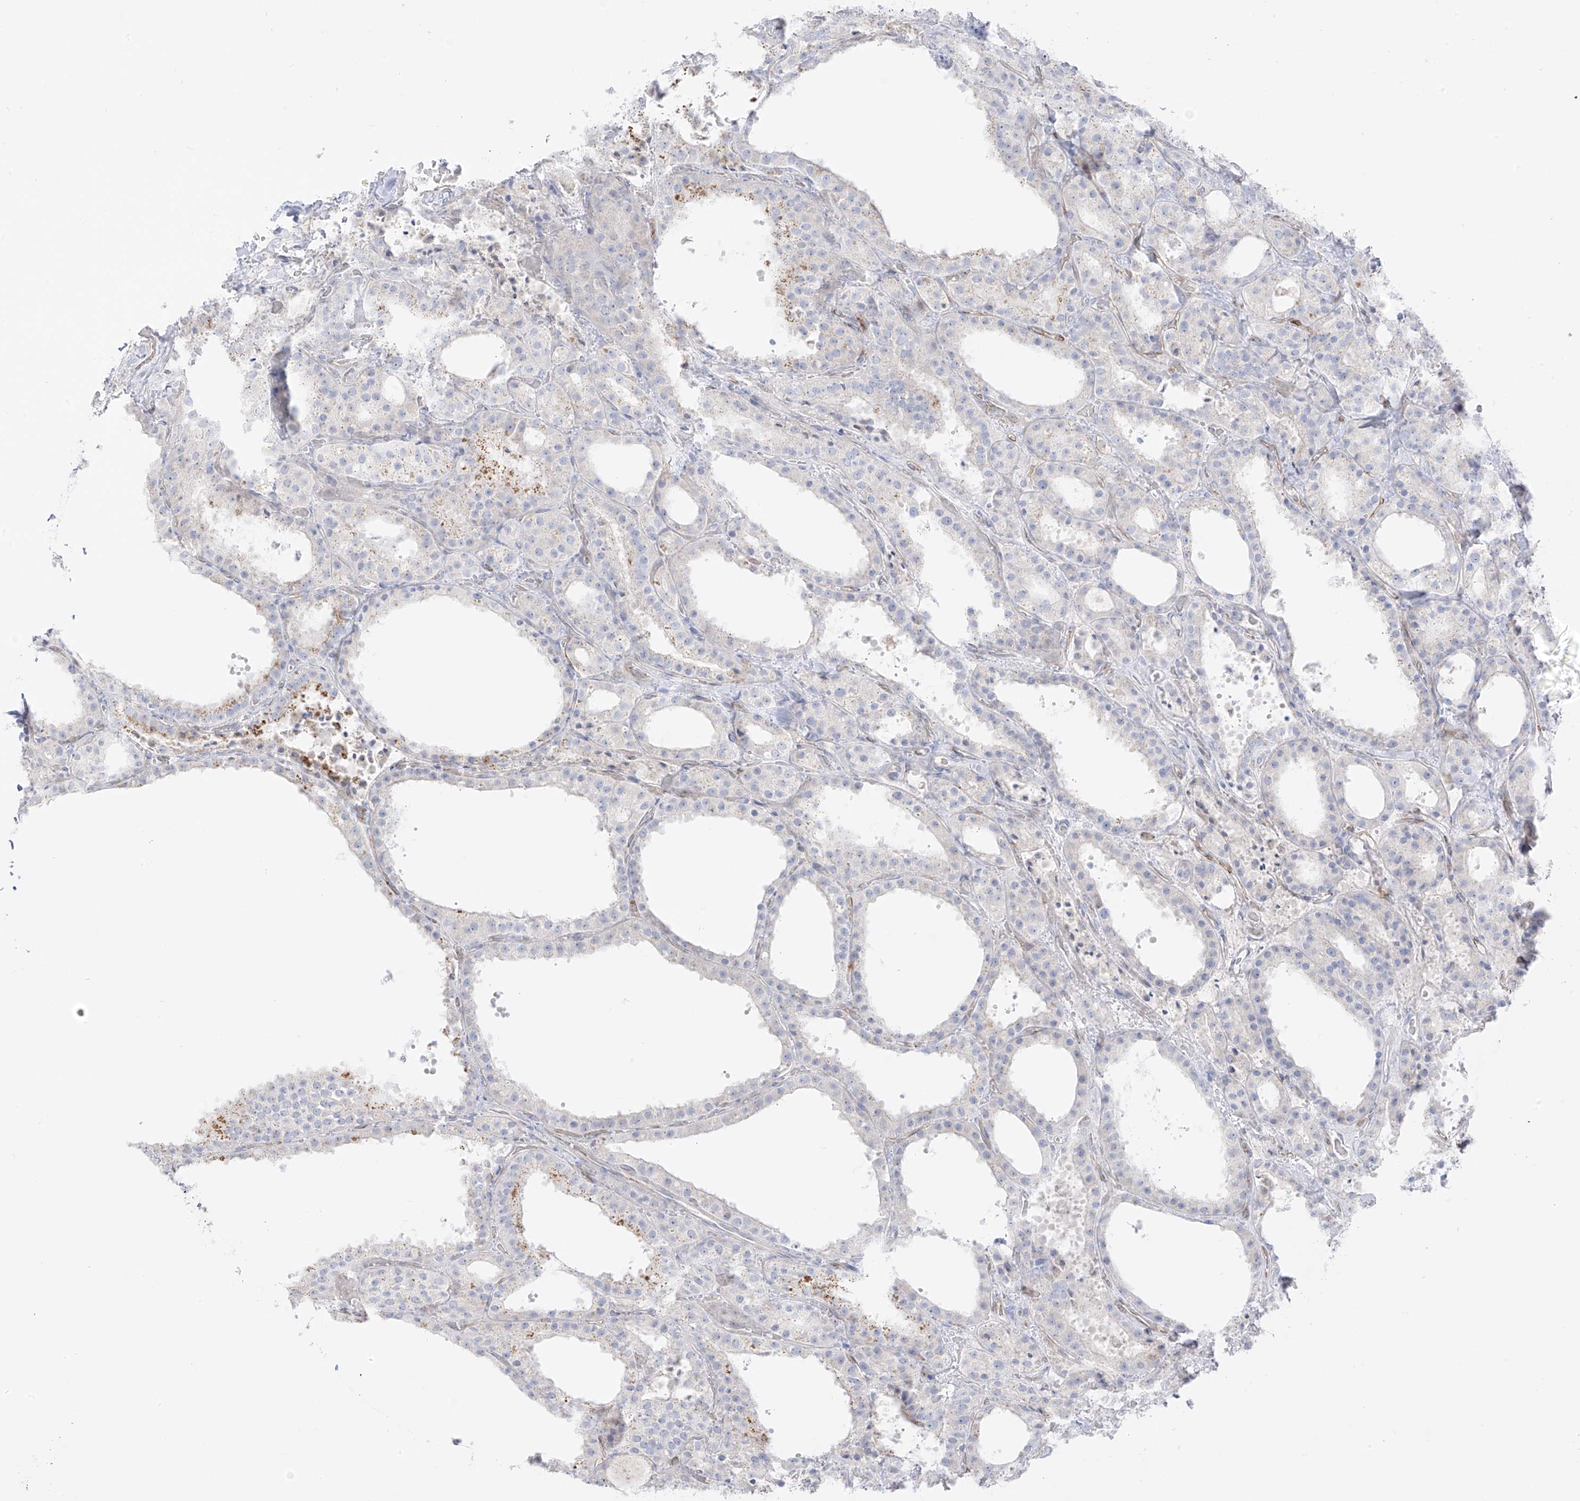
{"staining": {"intensity": "negative", "quantity": "none", "location": "none"}, "tissue": "thyroid cancer", "cell_type": "Tumor cells", "image_type": "cancer", "snomed": [{"axis": "morphology", "description": "Papillary adenocarcinoma, NOS"}, {"axis": "topography", "description": "Thyroid gland"}], "caption": "Tumor cells are negative for protein expression in human papillary adenocarcinoma (thyroid). The staining is performed using DAB brown chromogen with nuclei counter-stained in using hematoxylin.", "gene": "C11orf87", "patient": {"sex": "male", "age": 77}}